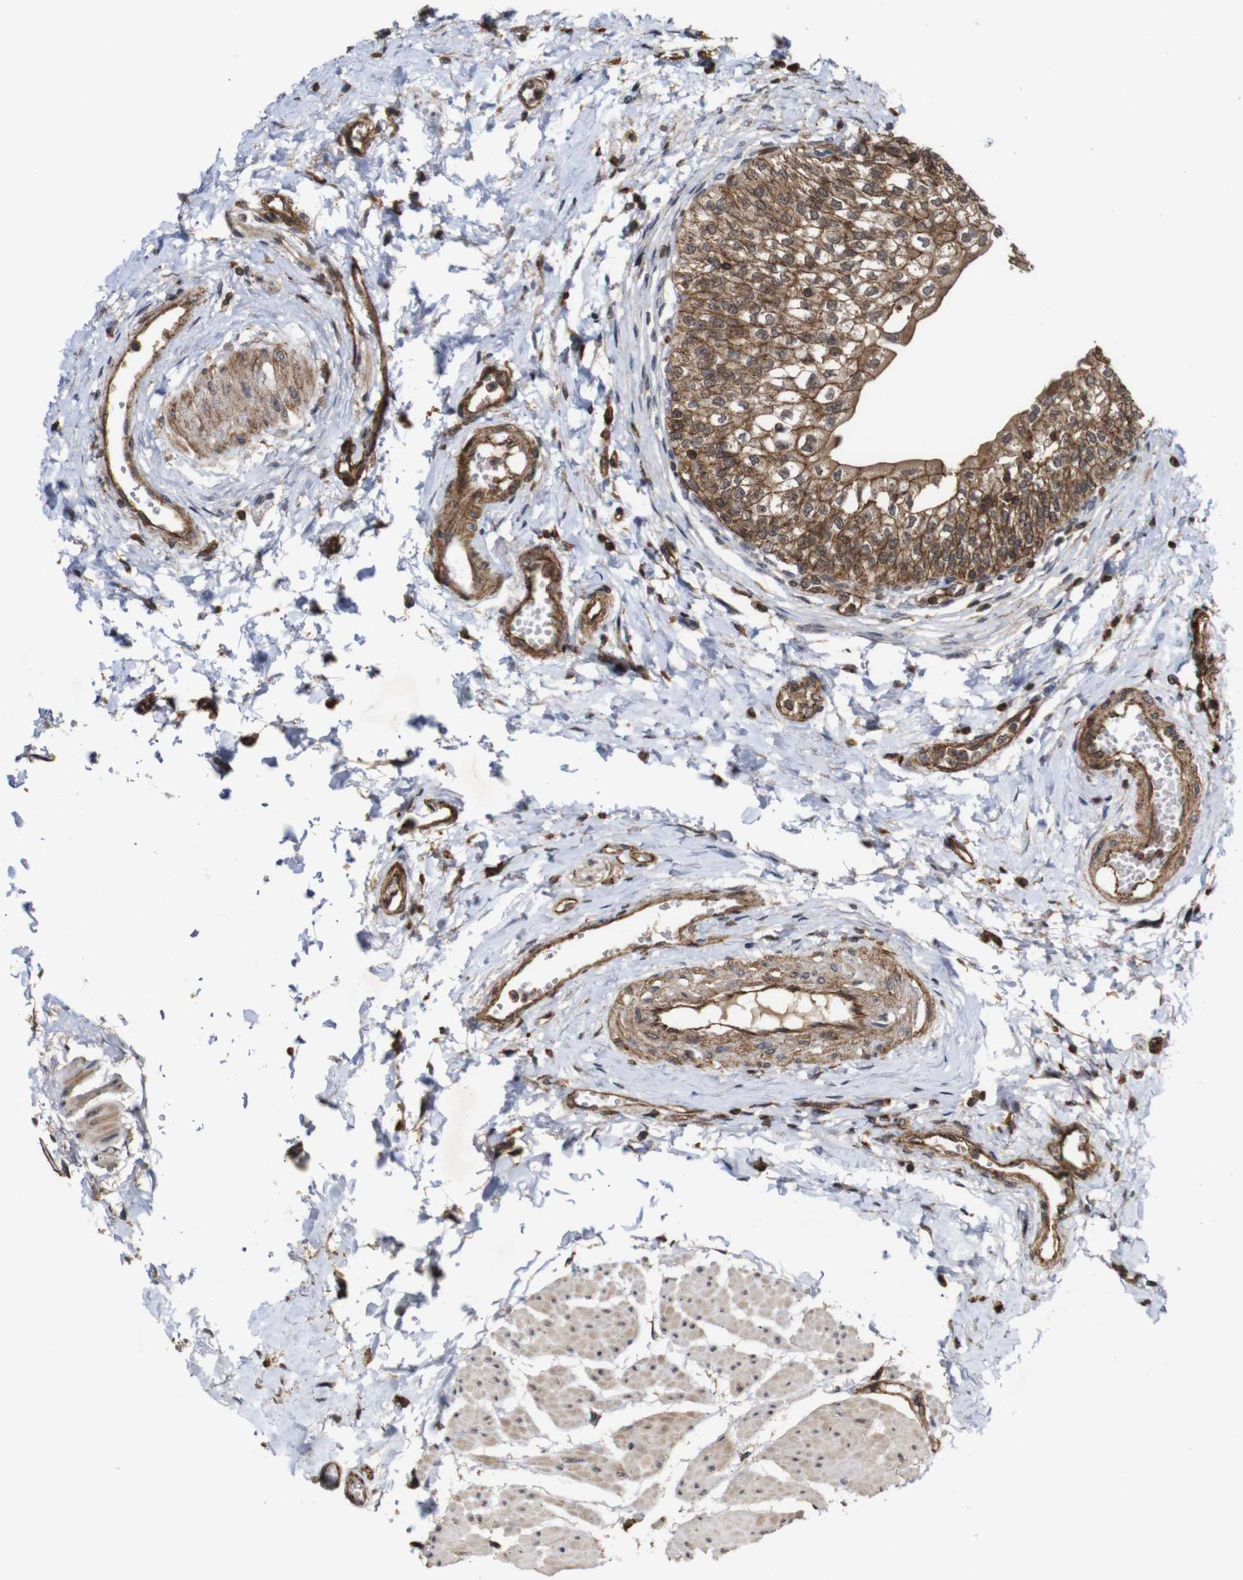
{"staining": {"intensity": "strong", "quantity": ">75%", "location": "cytoplasmic/membranous,nuclear"}, "tissue": "urinary bladder", "cell_type": "Urothelial cells", "image_type": "normal", "snomed": [{"axis": "morphology", "description": "Normal tissue, NOS"}, {"axis": "topography", "description": "Urinary bladder"}], "caption": "Brown immunohistochemical staining in benign human urinary bladder demonstrates strong cytoplasmic/membranous,nuclear positivity in about >75% of urothelial cells.", "gene": "NANOS1", "patient": {"sex": "male", "age": 55}}